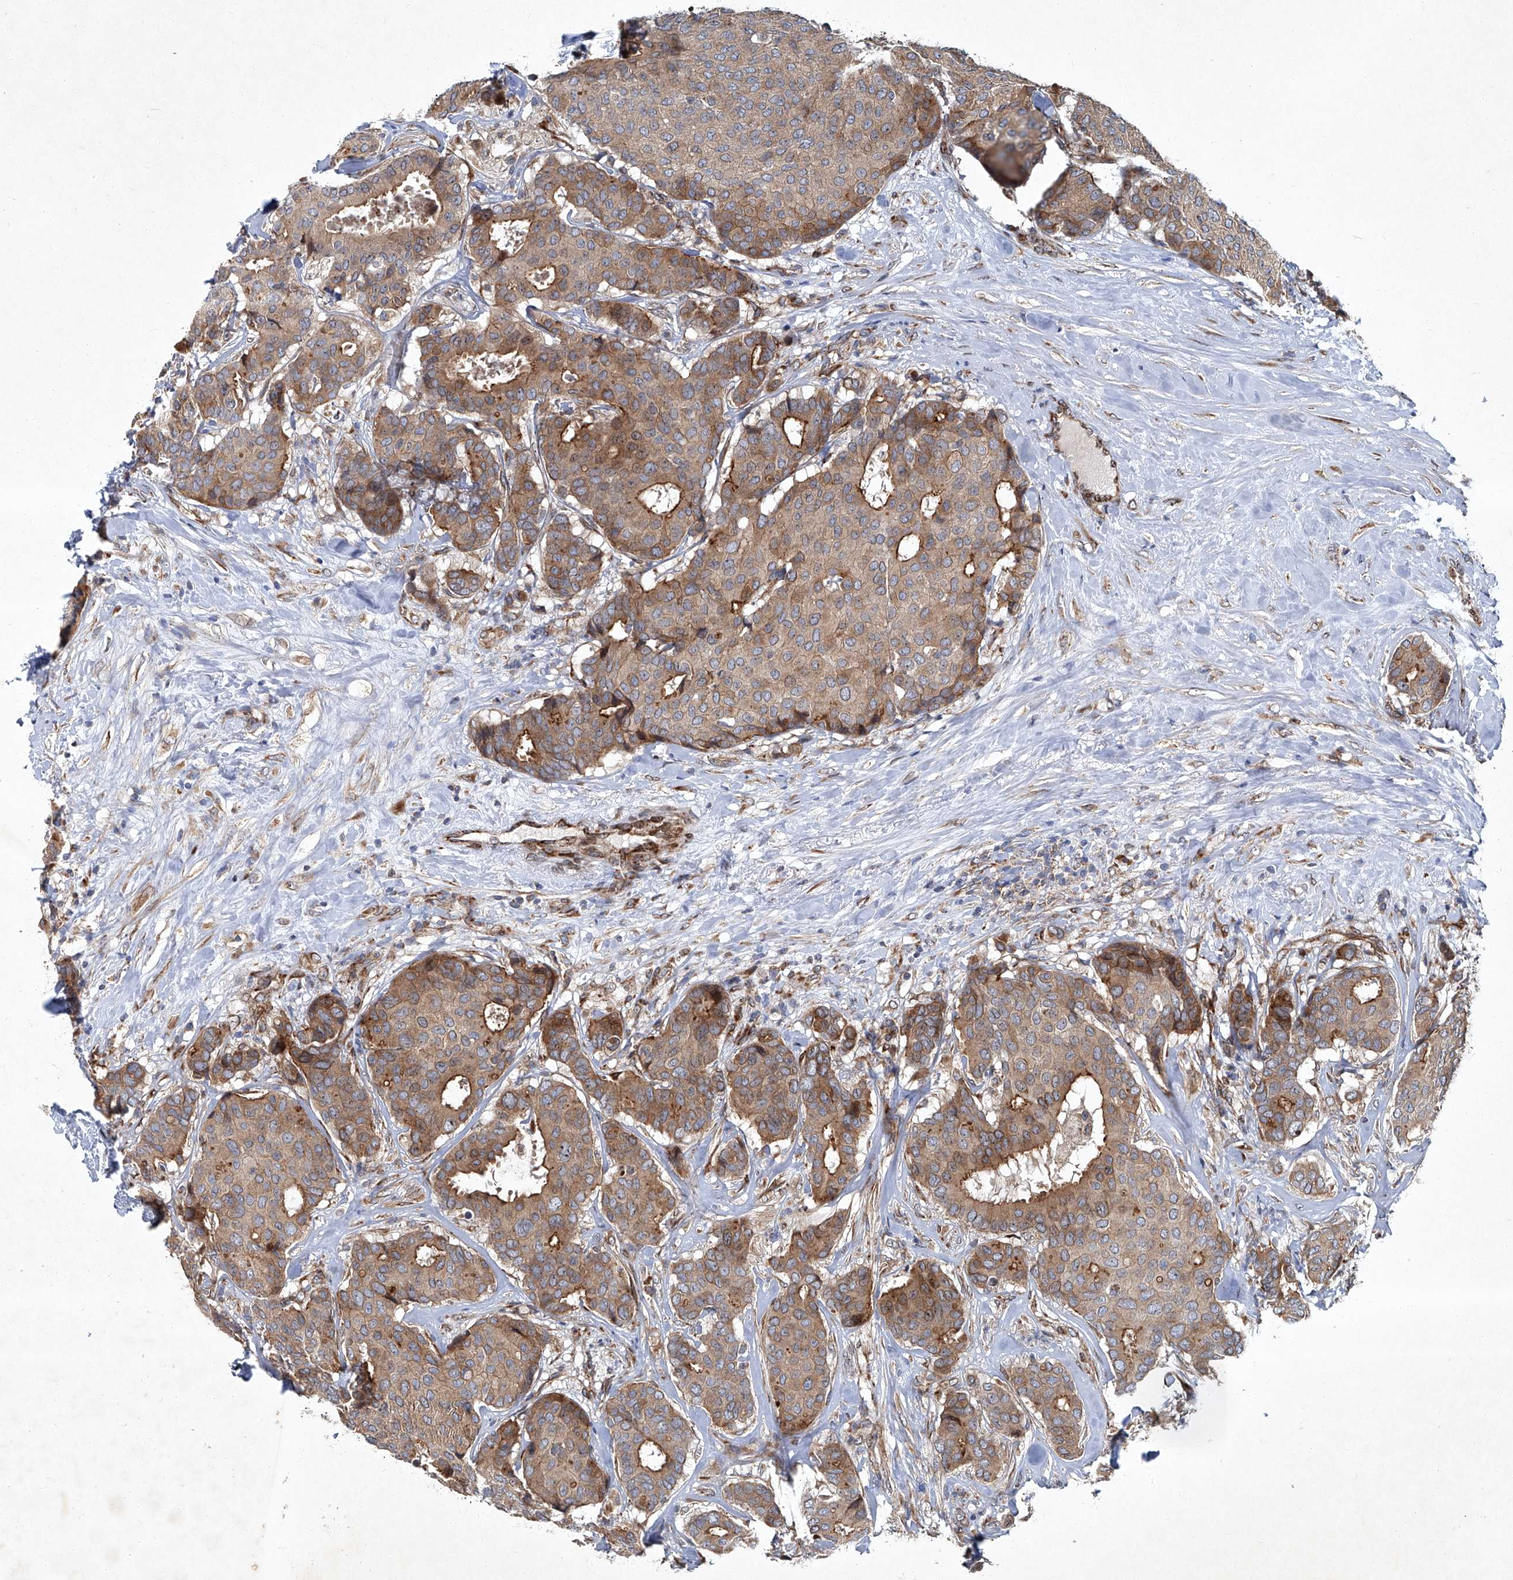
{"staining": {"intensity": "moderate", "quantity": ">75%", "location": "cytoplasmic/membranous"}, "tissue": "breast cancer", "cell_type": "Tumor cells", "image_type": "cancer", "snomed": [{"axis": "morphology", "description": "Duct carcinoma"}, {"axis": "topography", "description": "Breast"}], "caption": "Tumor cells display medium levels of moderate cytoplasmic/membranous staining in approximately >75% of cells in human infiltrating ductal carcinoma (breast). (DAB IHC with brightfield microscopy, high magnification).", "gene": "GPR132", "patient": {"sex": "female", "age": 75}}